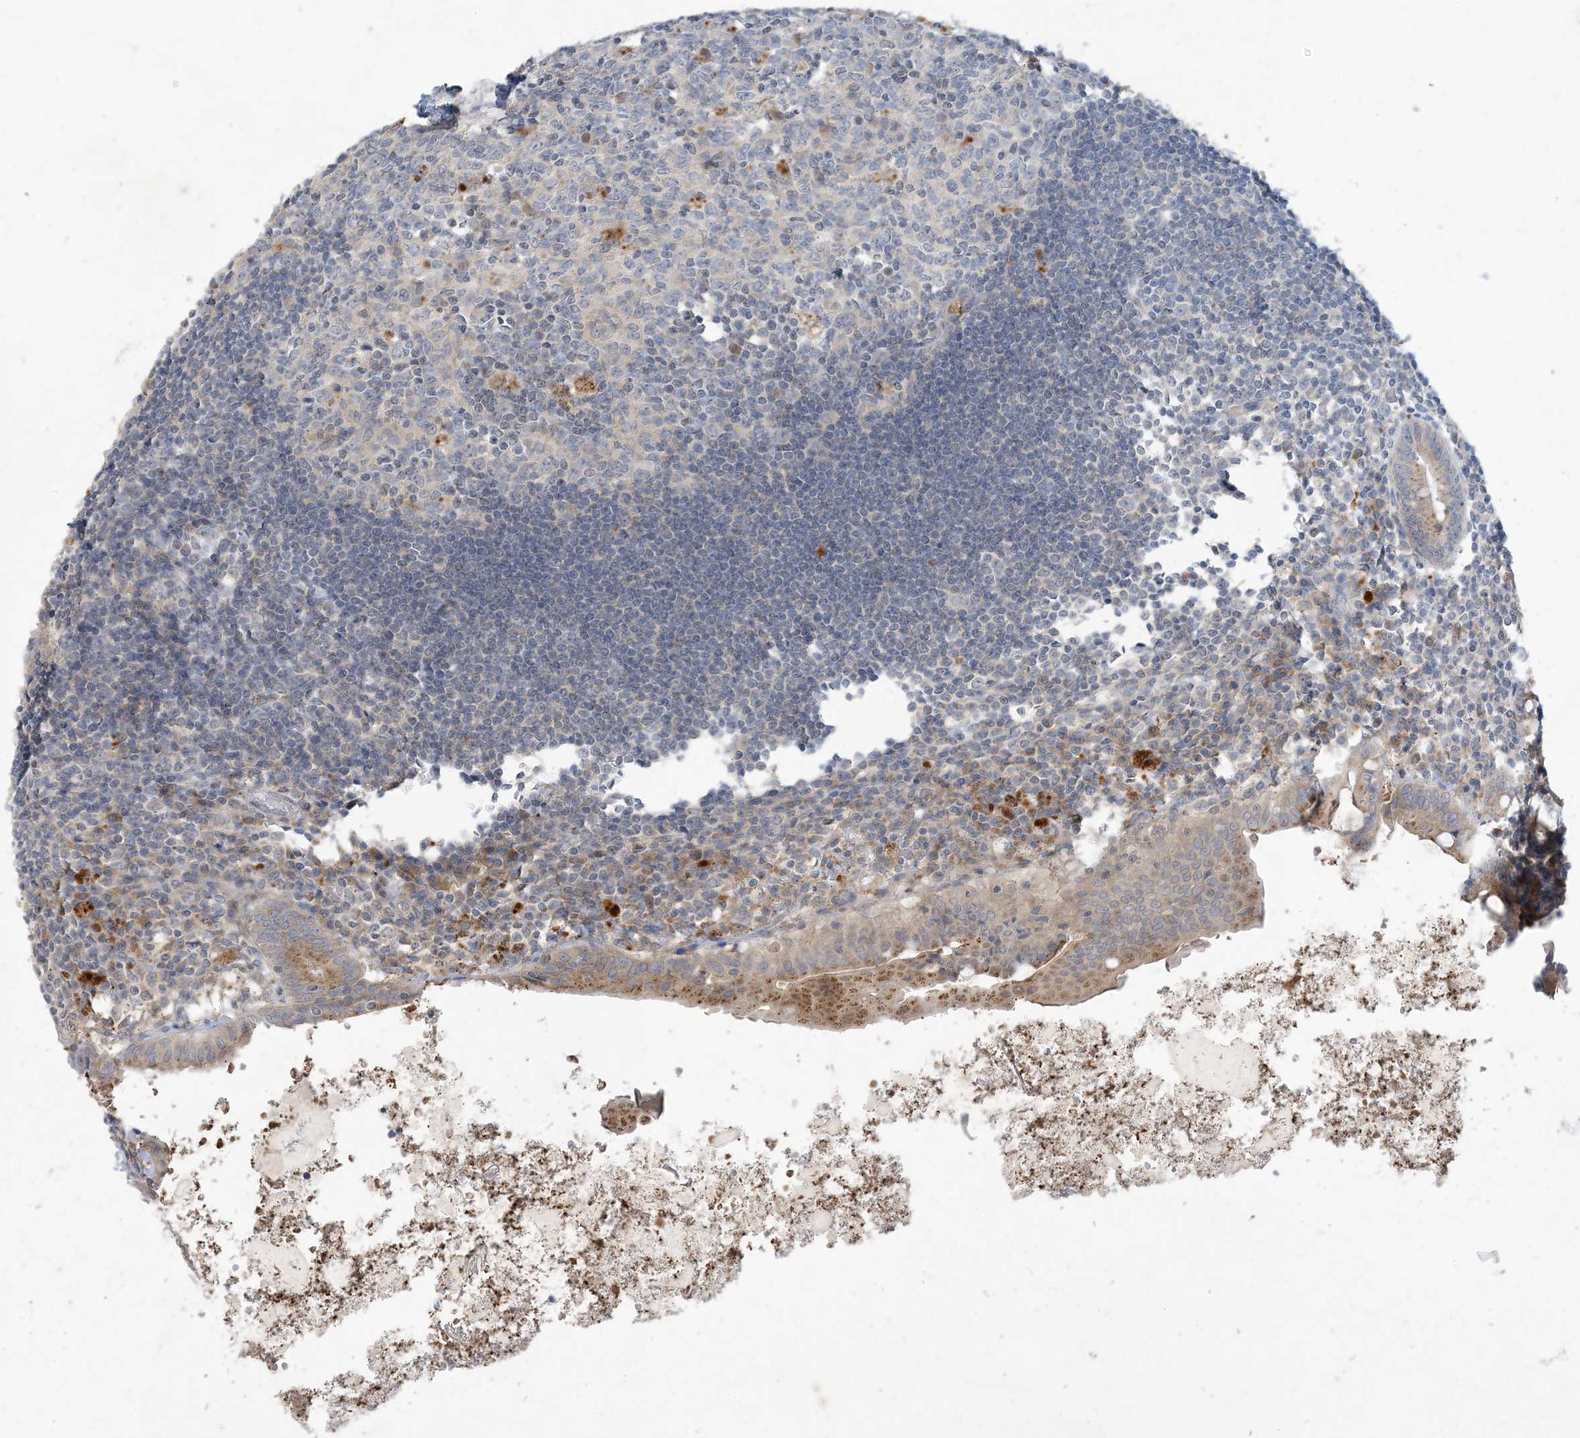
{"staining": {"intensity": "moderate", "quantity": "25%-75%", "location": "cytoplasmic/membranous"}, "tissue": "appendix", "cell_type": "Glandular cells", "image_type": "normal", "snomed": [{"axis": "morphology", "description": "Normal tissue, NOS"}, {"axis": "topography", "description": "Appendix"}], "caption": "A high-resolution histopathology image shows immunohistochemistry (IHC) staining of normal appendix, which demonstrates moderate cytoplasmic/membranous staining in approximately 25%-75% of glandular cells.", "gene": "MRPS18A", "patient": {"sex": "female", "age": 54}}